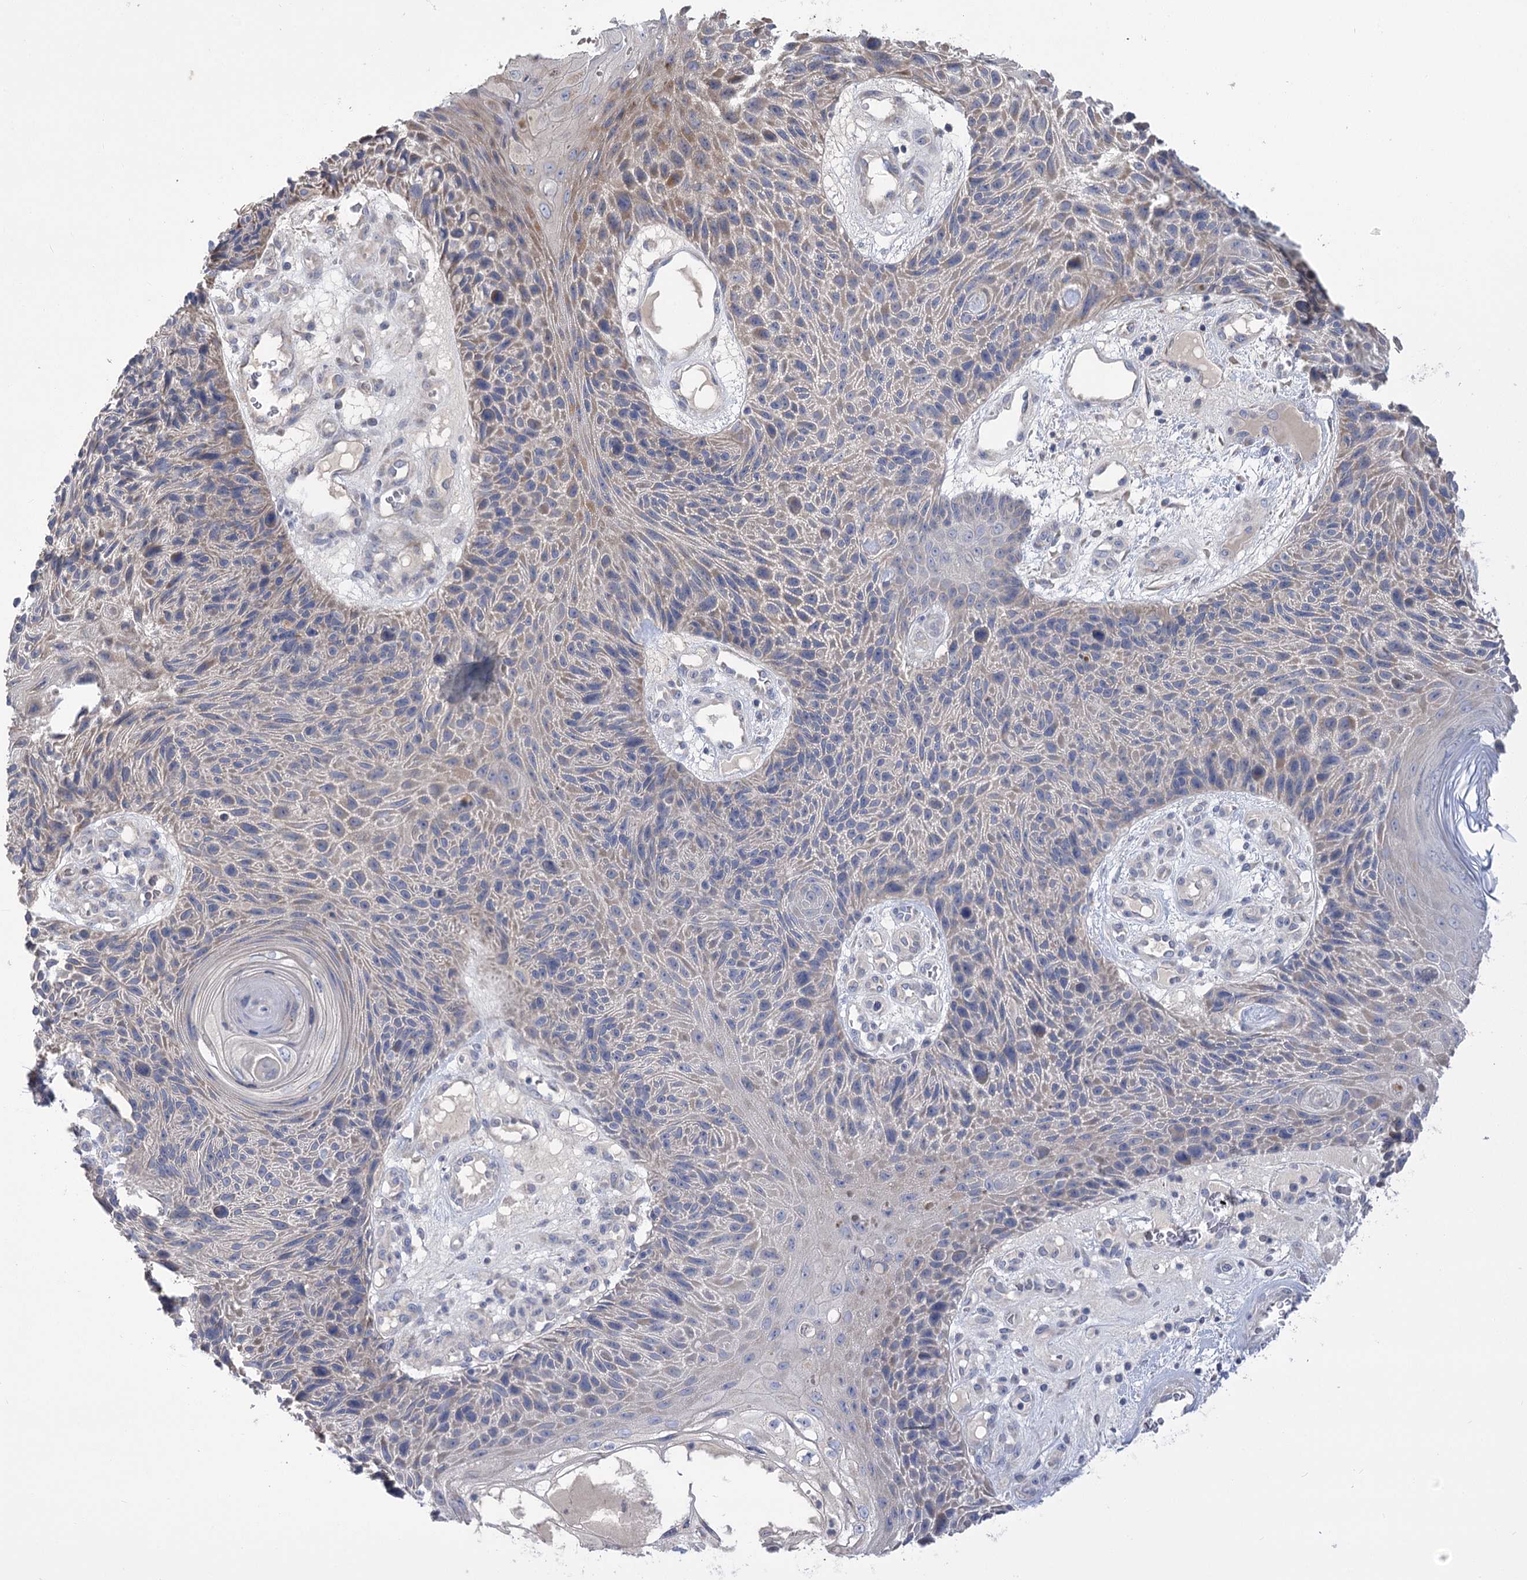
{"staining": {"intensity": "negative", "quantity": "none", "location": "none"}, "tissue": "skin cancer", "cell_type": "Tumor cells", "image_type": "cancer", "snomed": [{"axis": "morphology", "description": "Squamous cell carcinoma, NOS"}, {"axis": "topography", "description": "Skin"}], "caption": "High power microscopy micrograph of an immunohistochemistry micrograph of skin cancer (squamous cell carcinoma), revealing no significant positivity in tumor cells.", "gene": "PBLD", "patient": {"sex": "female", "age": 88}}